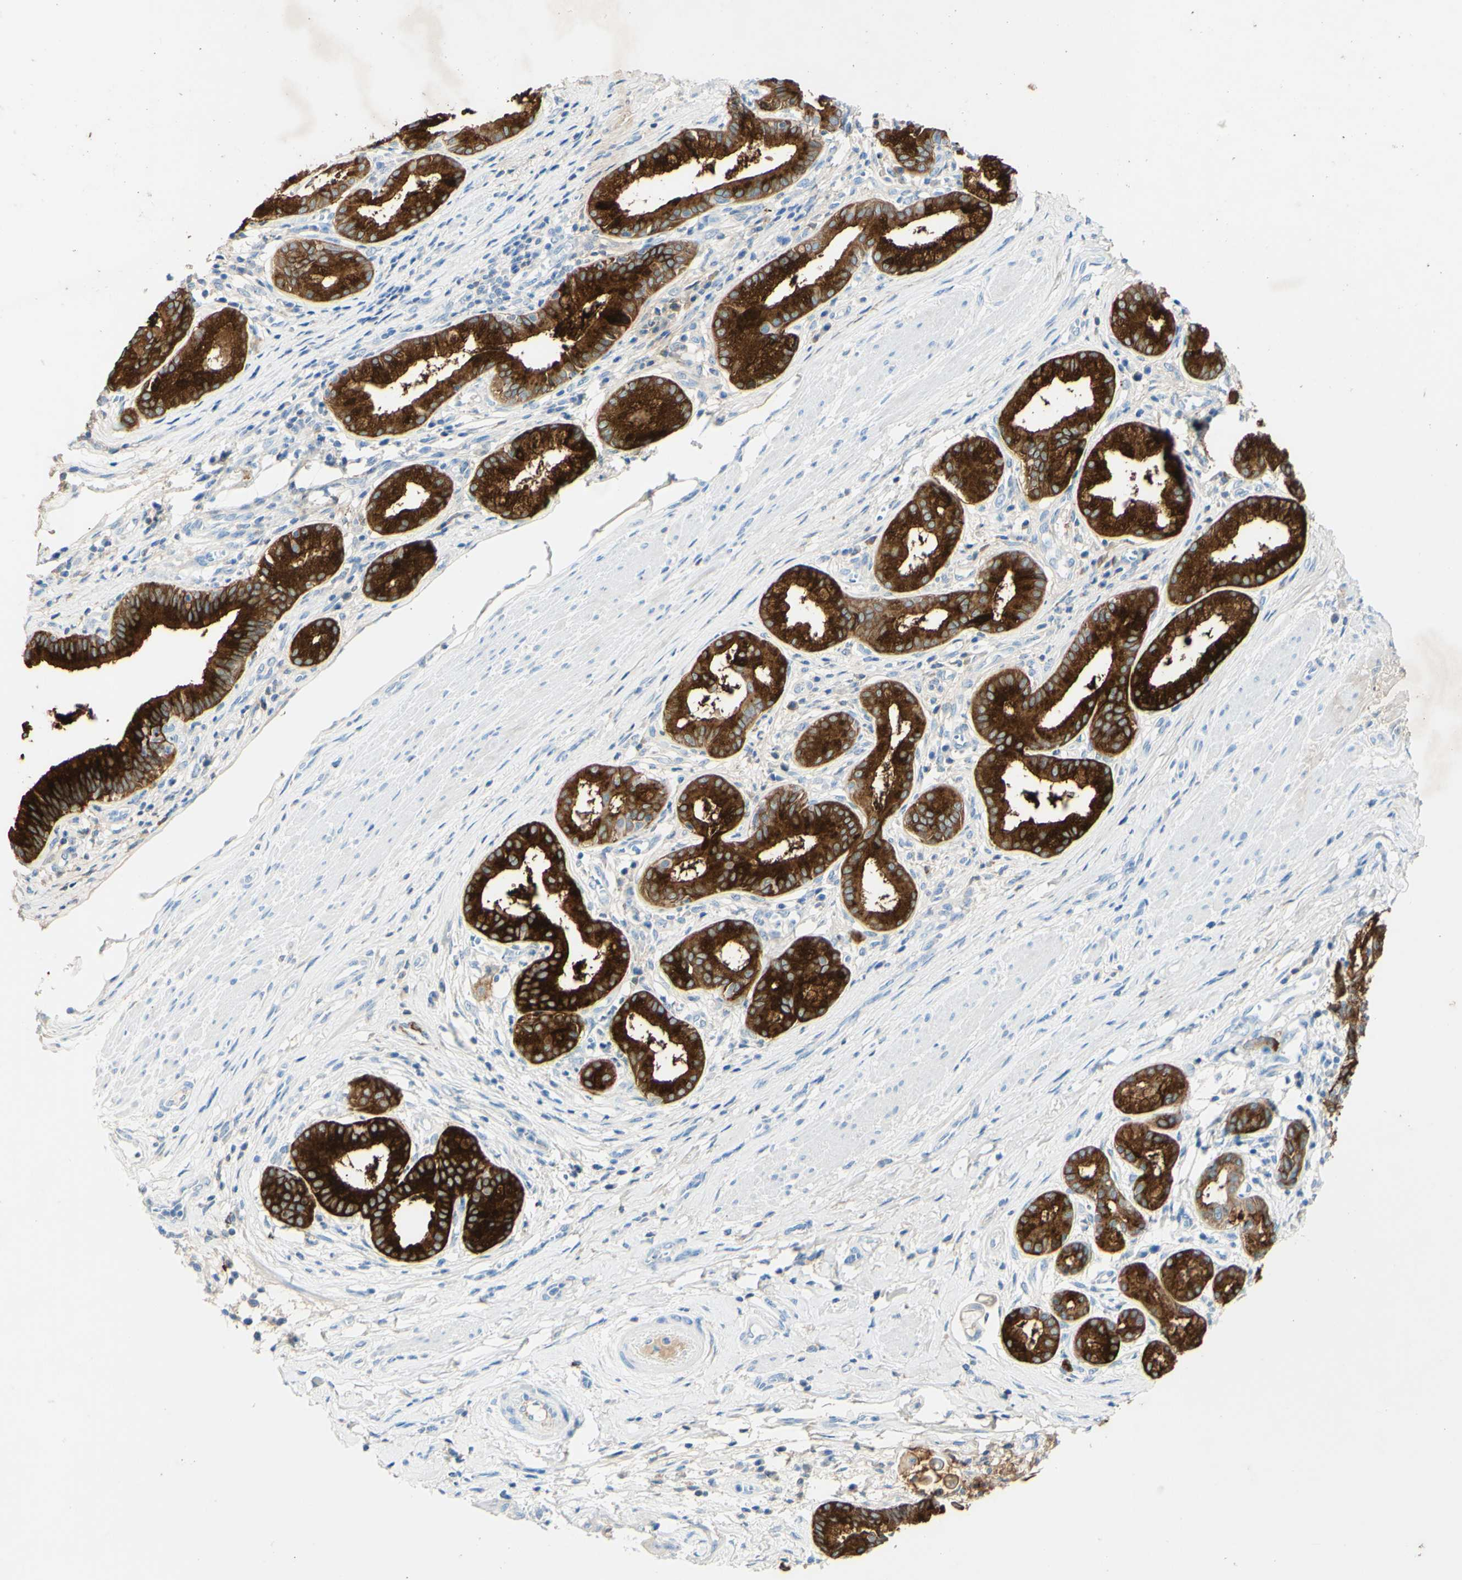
{"staining": {"intensity": "strong", "quantity": ">75%", "location": "cytoplasmic/membranous"}, "tissue": "pancreatic cancer", "cell_type": "Tumor cells", "image_type": "cancer", "snomed": [{"axis": "morphology", "description": "Adenocarcinoma, NOS"}, {"axis": "topography", "description": "Pancreas"}], "caption": "Human pancreatic cancer (adenocarcinoma) stained for a protein (brown) shows strong cytoplasmic/membranous positive positivity in approximately >75% of tumor cells.", "gene": "PIGR", "patient": {"sex": "female", "age": 75}}